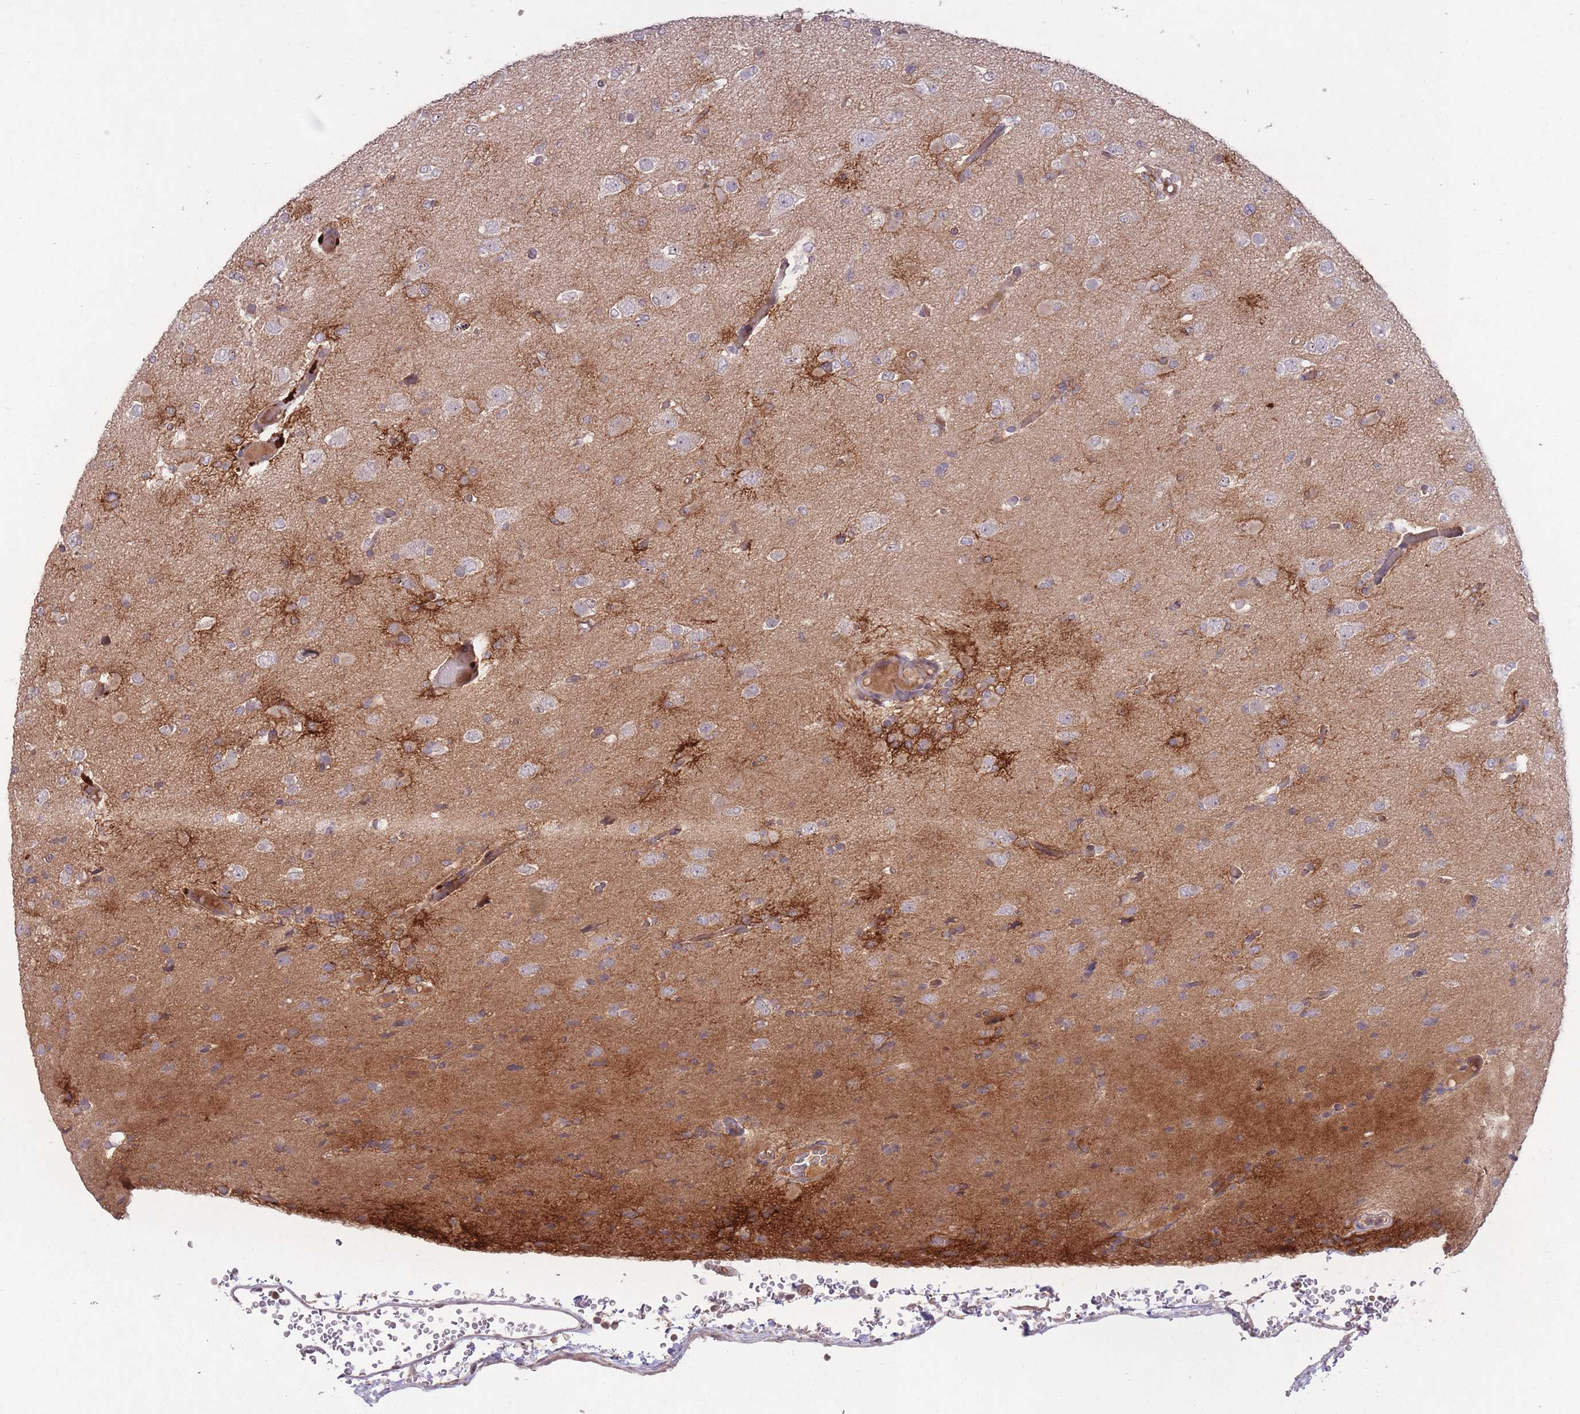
{"staining": {"intensity": "negative", "quantity": "none", "location": "none"}, "tissue": "glioma", "cell_type": "Tumor cells", "image_type": "cancer", "snomed": [{"axis": "morphology", "description": "Glioma, malignant, Low grade"}, {"axis": "topography", "description": "Brain"}], "caption": "Protein analysis of glioma displays no significant staining in tumor cells.", "gene": "ADCYAP1R1", "patient": {"sex": "female", "age": 22}}